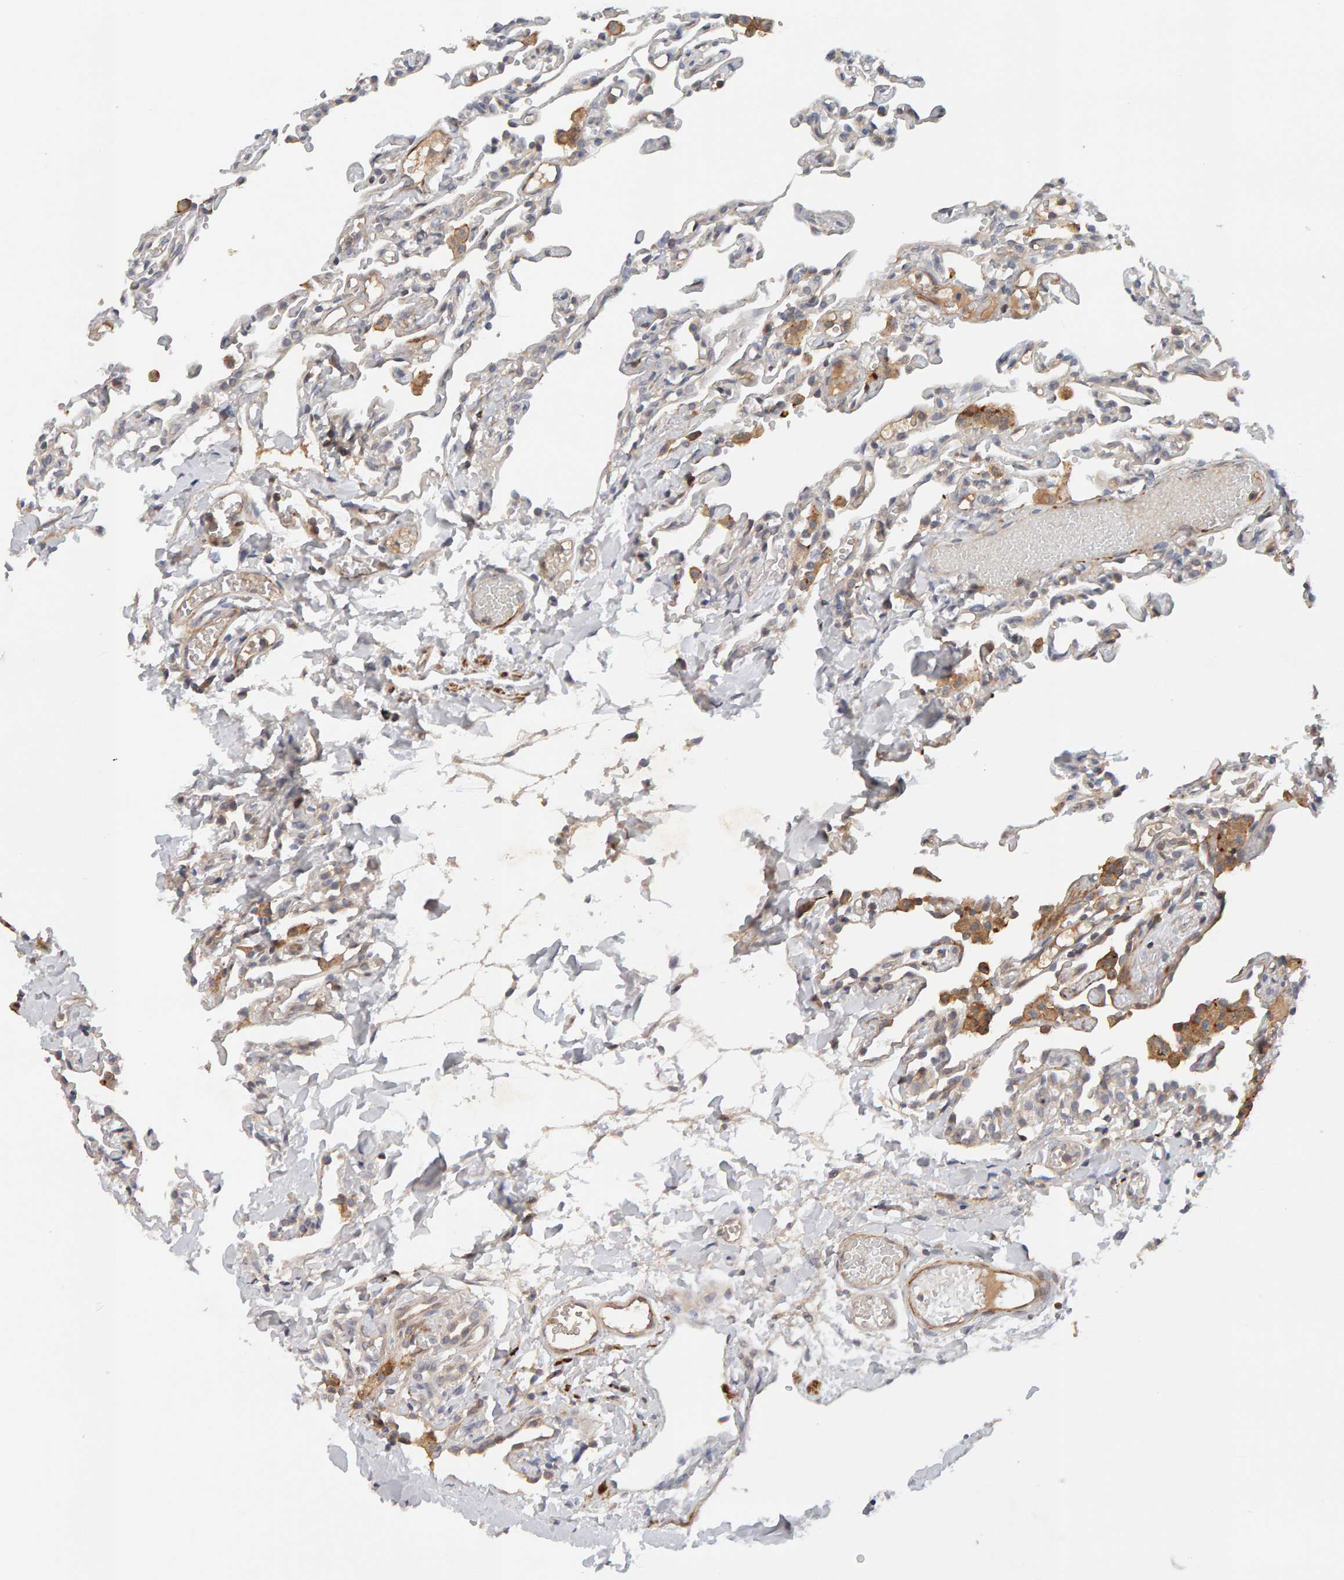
{"staining": {"intensity": "weak", "quantity": "<25%", "location": "cytoplasmic/membranous"}, "tissue": "lung", "cell_type": "Alveolar cells", "image_type": "normal", "snomed": [{"axis": "morphology", "description": "Normal tissue, NOS"}, {"axis": "topography", "description": "Lung"}], "caption": "An immunohistochemistry (IHC) histopathology image of benign lung is shown. There is no staining in alveolar cells of lung. The staining is performed using DAB (3,3'-diaminobenzidine) brown chromogen with nuclei counter-stained in using hematoxylin.", "gene": "NUDCD1", "patient": {"sex": "male", "age": 21}}